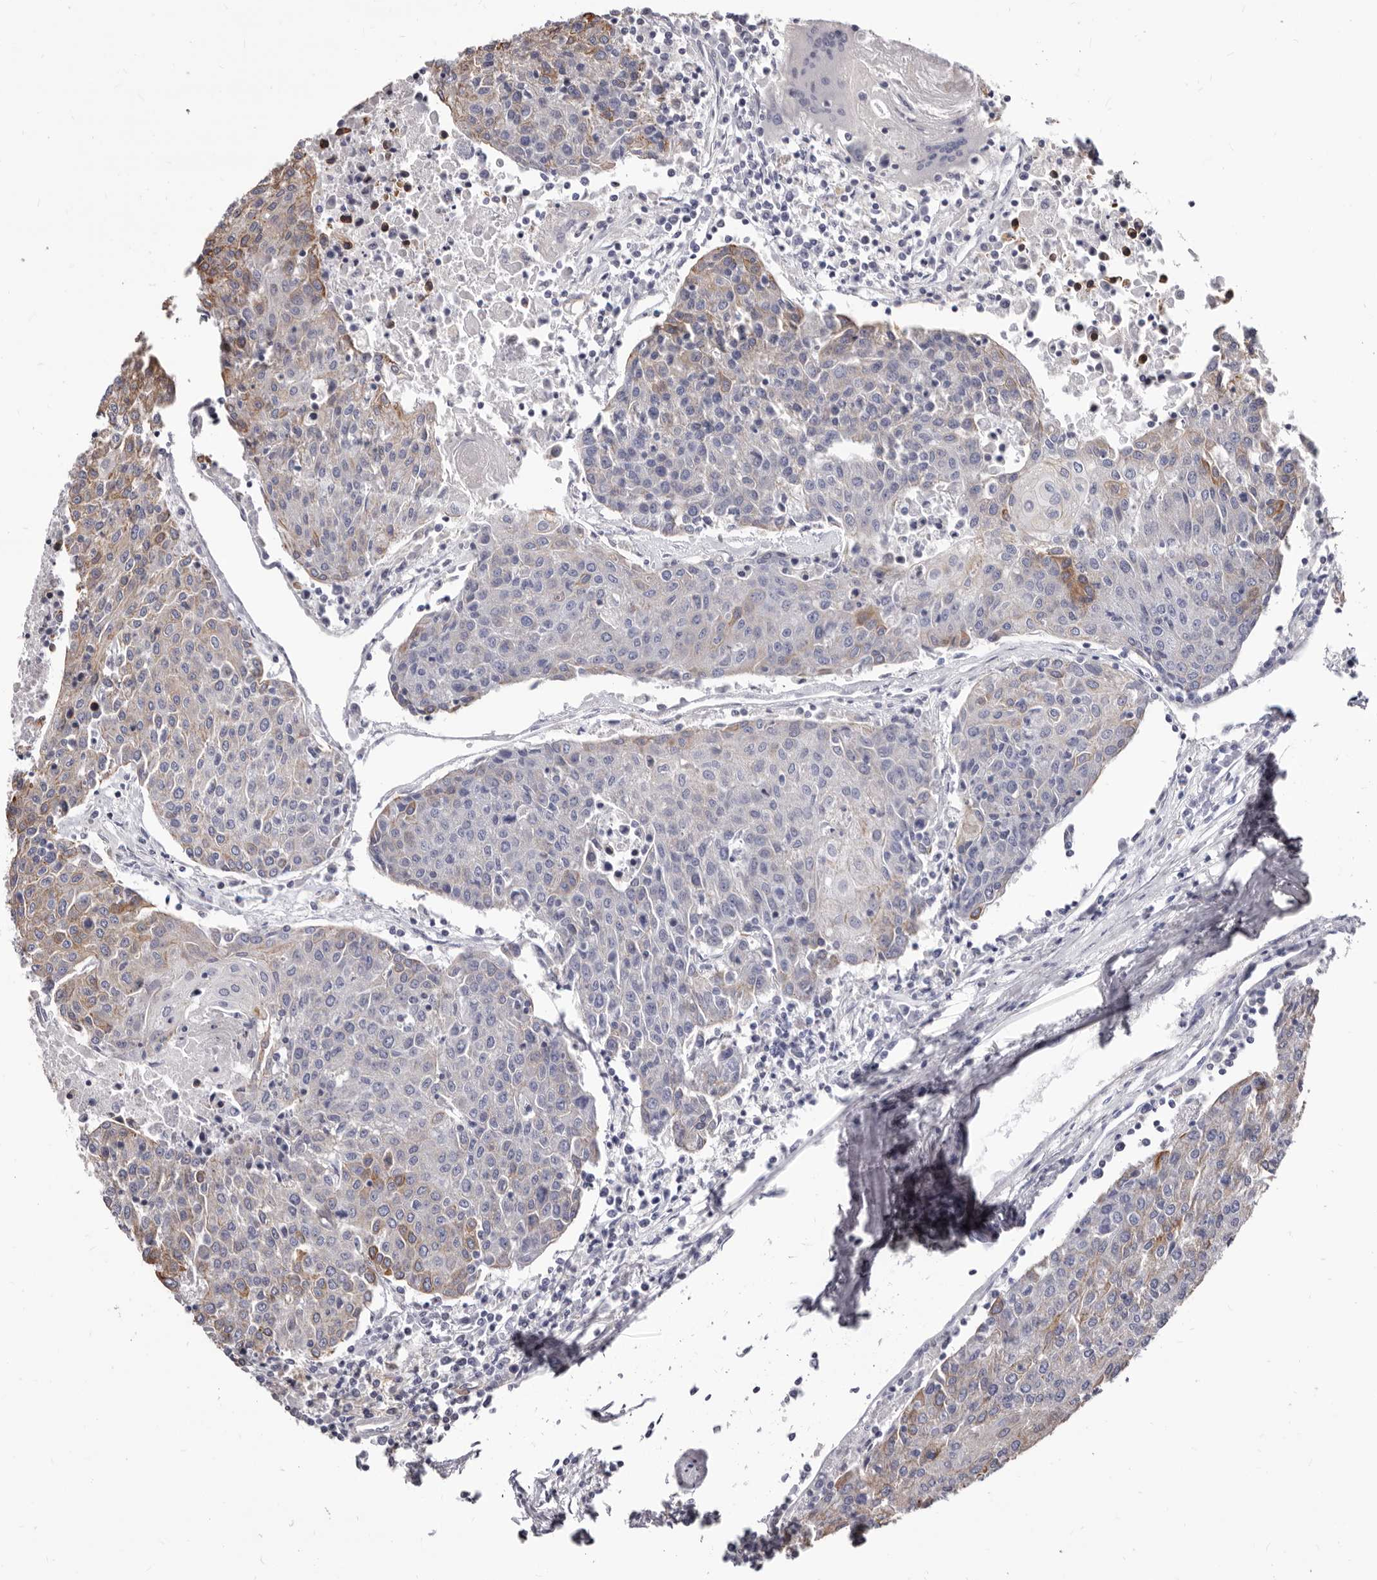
{"staining": {"intensity": "weak", "quantity": "<25%", "location": "cytoplasmic/membranous"}, "tissue": "urothelial cancer", "cell_type": "Tumor cells", "image_type": "cancer", "snomed": [{"axis": "morphology", "description": "Urothelial carcinoma, High grade"}, {"axis": "topography", "description": "Urinary bladder"}], "caption": "This is an IHC micrograph of high-grade urothelial carcinoma. There is no expression in tumor cells.", "gene": "NIBAN1", "patient": {"sex": "female", "age": 85}}